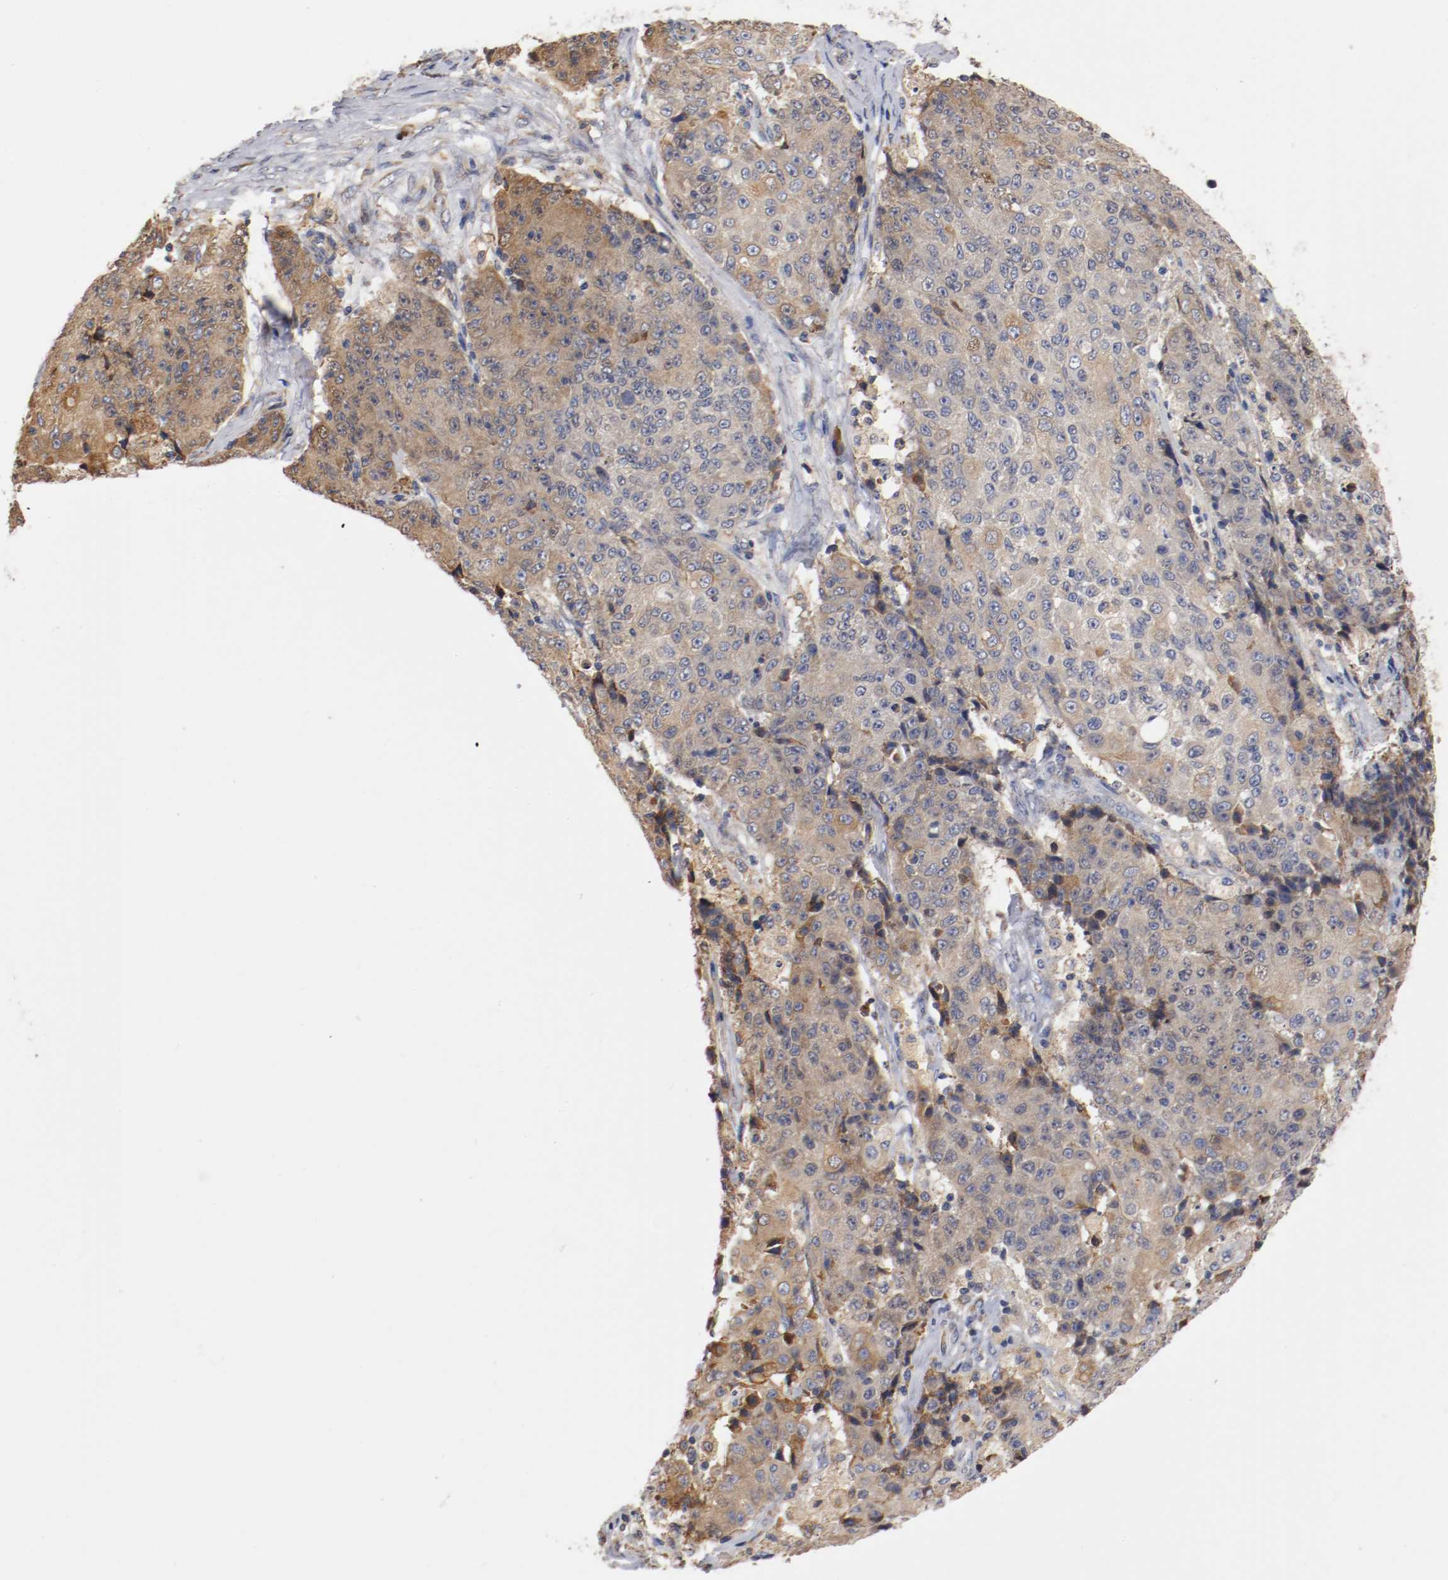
{"staining": {"intensity": "moderate", "quantity": ">75%", "location": "cytoplasmic/membranous"}, "tissue": "ovarian cancer", "cell_type": "Tumor cells", "image_type": "cancer", "snomed": [{"axis": "morphology", "description": "Carcinoma, endometroid"}, {"axis": "topography", "description": "Ovary"}], "caption": "This photomicrograph reveals immunohistochemistry staining of human ovarian cancer, with medium moderate cytoplasmic/membranous positivity in approximately >75% of tumor cells.", "gene": "TNFSF13", "patient": {"sex": "female", "age": 42}}